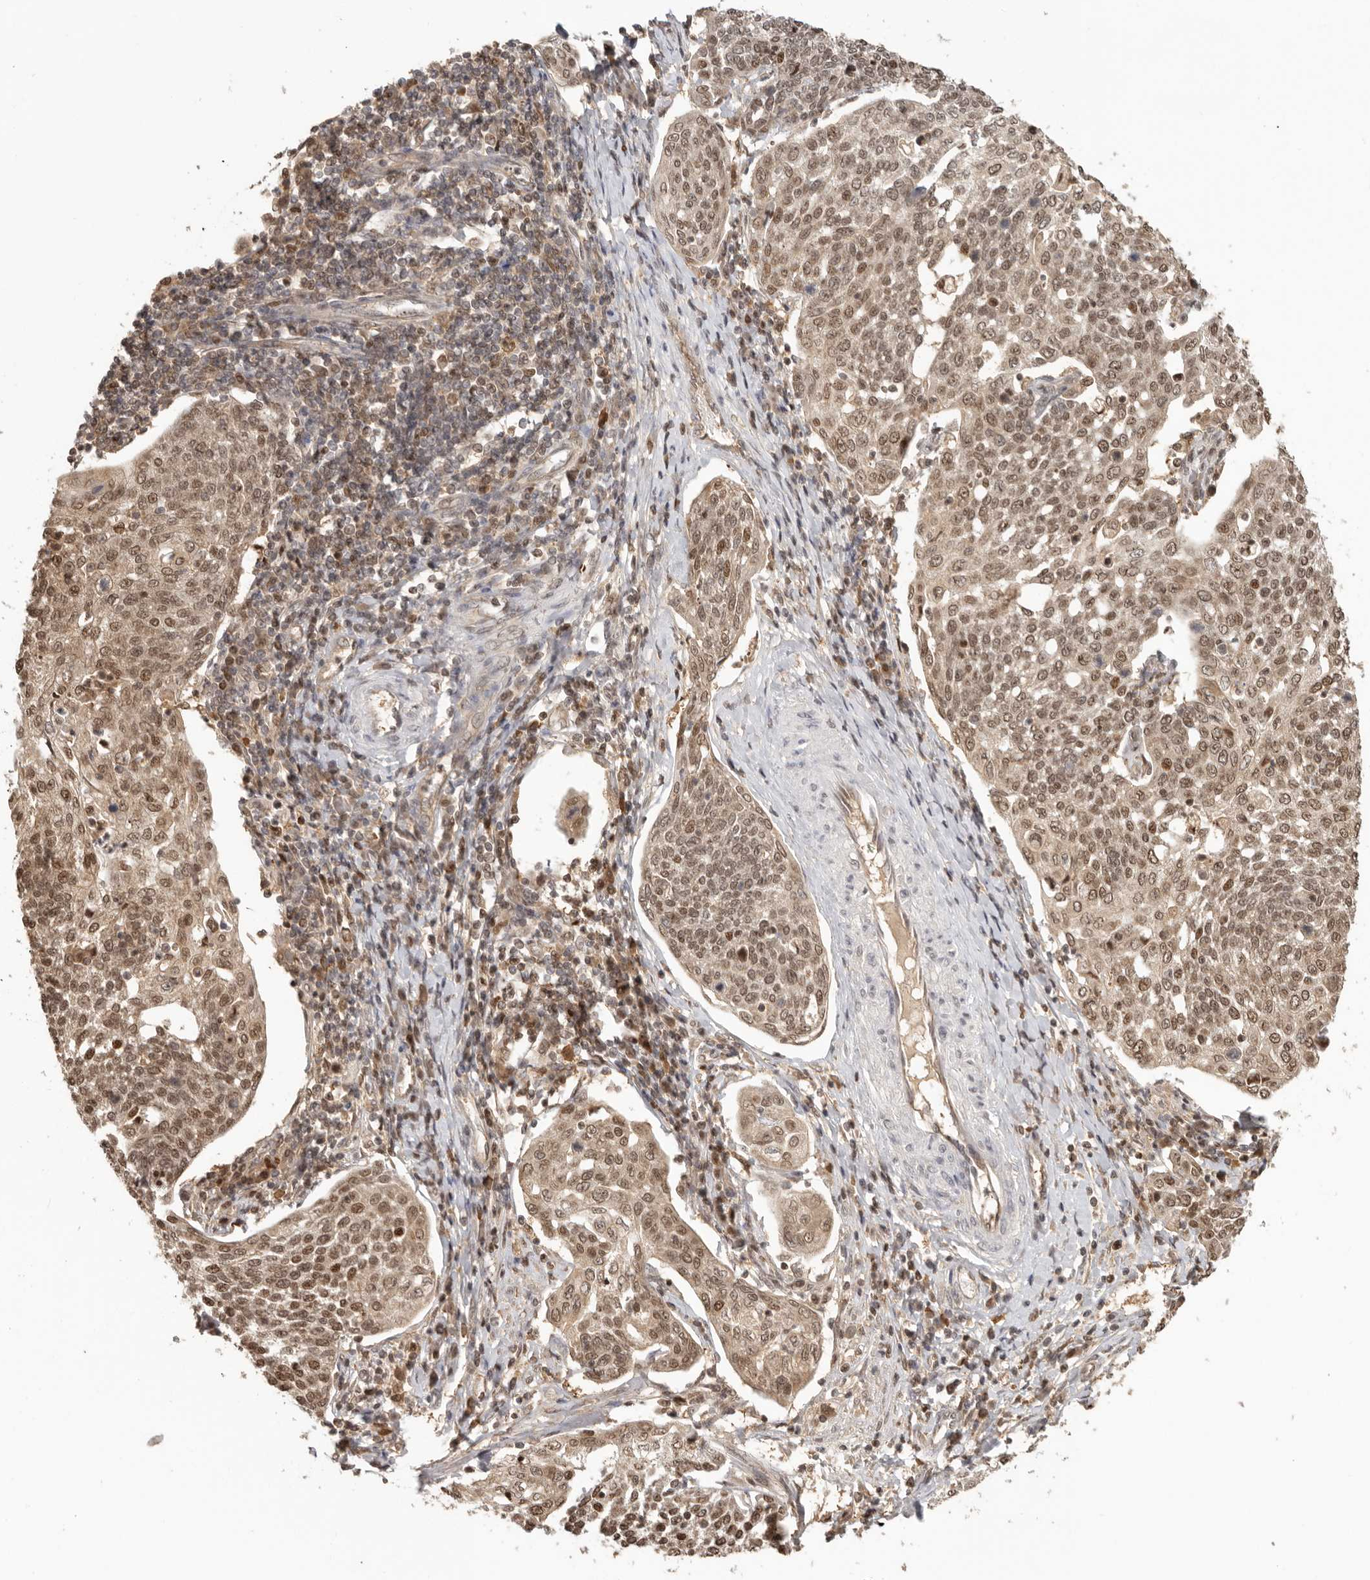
{"staining": {"intensity": "moderate", "quantity": ">75%", "location": "cytoplasmic/membranous,nuclear"}, "tissue": "cervical cancer", "cell_type": "Tumor cells", "image_type": "cancer", "snomed": [{"axis": "morphology", "description": "Squamous cell carcinoma, NOS"}, {"axis": "topography", "description": "Cervix"}], "caption": "Moderate cytoplasmic/membranous and nuclear expression is appreciated in about >75% of tumor cells in squamous cell carcinoma (cervical). (IHC, brightfield microscopy, high magnification).", "gene": "PSMA5", "patient": {"sex": "female", "age": 34}}